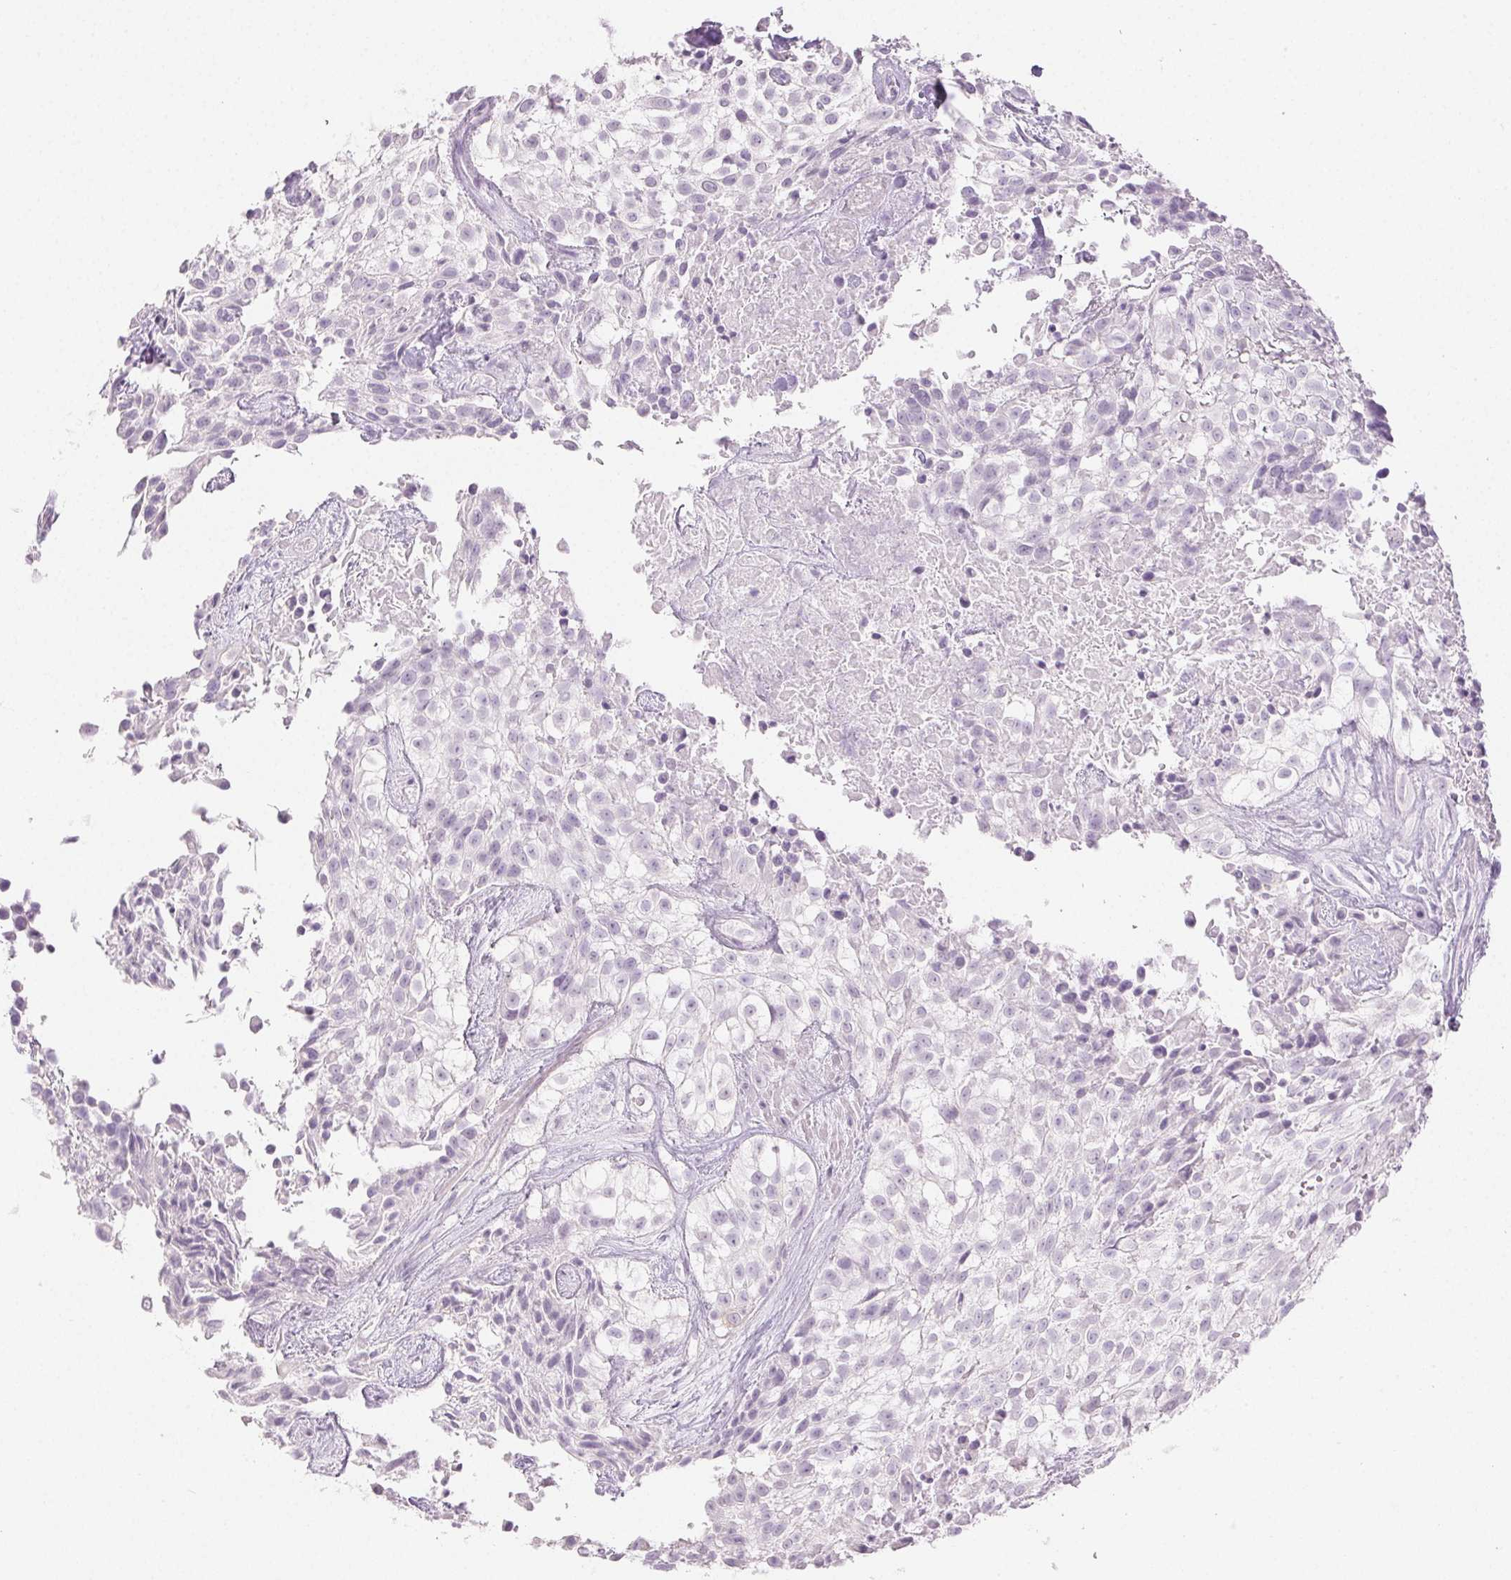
{"staining": {"intensity": "negative", "quantity": "none", "location": "none"}, "tissue": "urothelial cancer", "cell_type": "Tumor cells", "image_type": "cancer", "snomed": [{"axis": "morphology", "description": "Urothelial carcinoma, High grade"}, {"axis": "topography", "description": "Urinary bladder"}], "caption": "This is an immunohistochemistry histopathology image of urothelial cancer. There is no staining in tumor cells.", "gene": "PI3", "patient": {"sex": "male", "age": 56}}